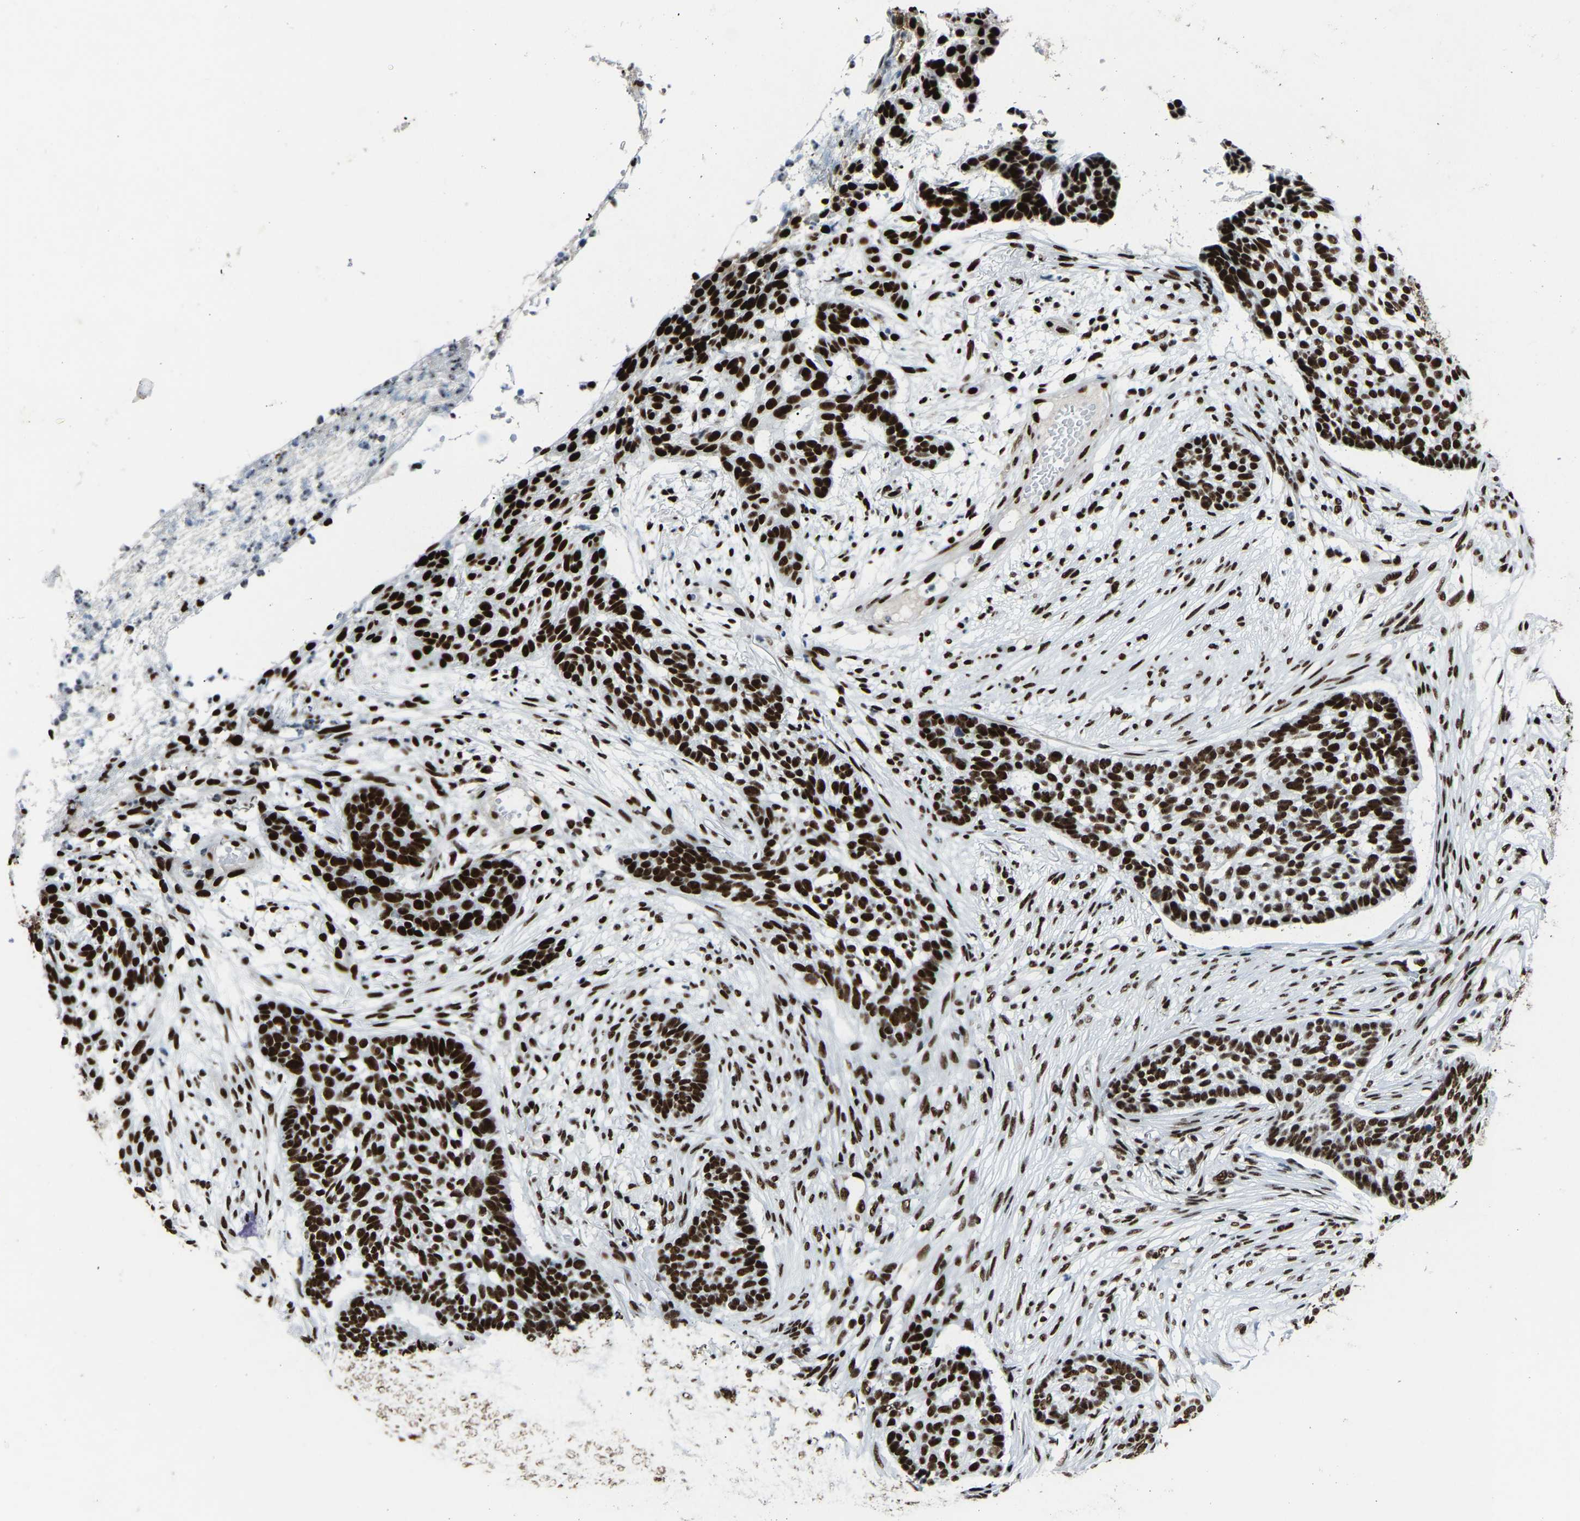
{"staining": {"intensity": "strong", "quantity": ">75%", "location": "nuclear"}, "tissue": "skin cancer", "cell_type": "Tumor cells", "image_type": "cancer", "snomed": [{"axis": "morphology", "description": "Basal cell carcinoma"}, {"axis": "topography", "description": "Skin"}], "caption": "The immunohistochemical stain shows strong nuclear staining in tumor cells of skin cancer tissue.", "gene": "DDX5", "patient": {"sex": "male", "age": 85}}